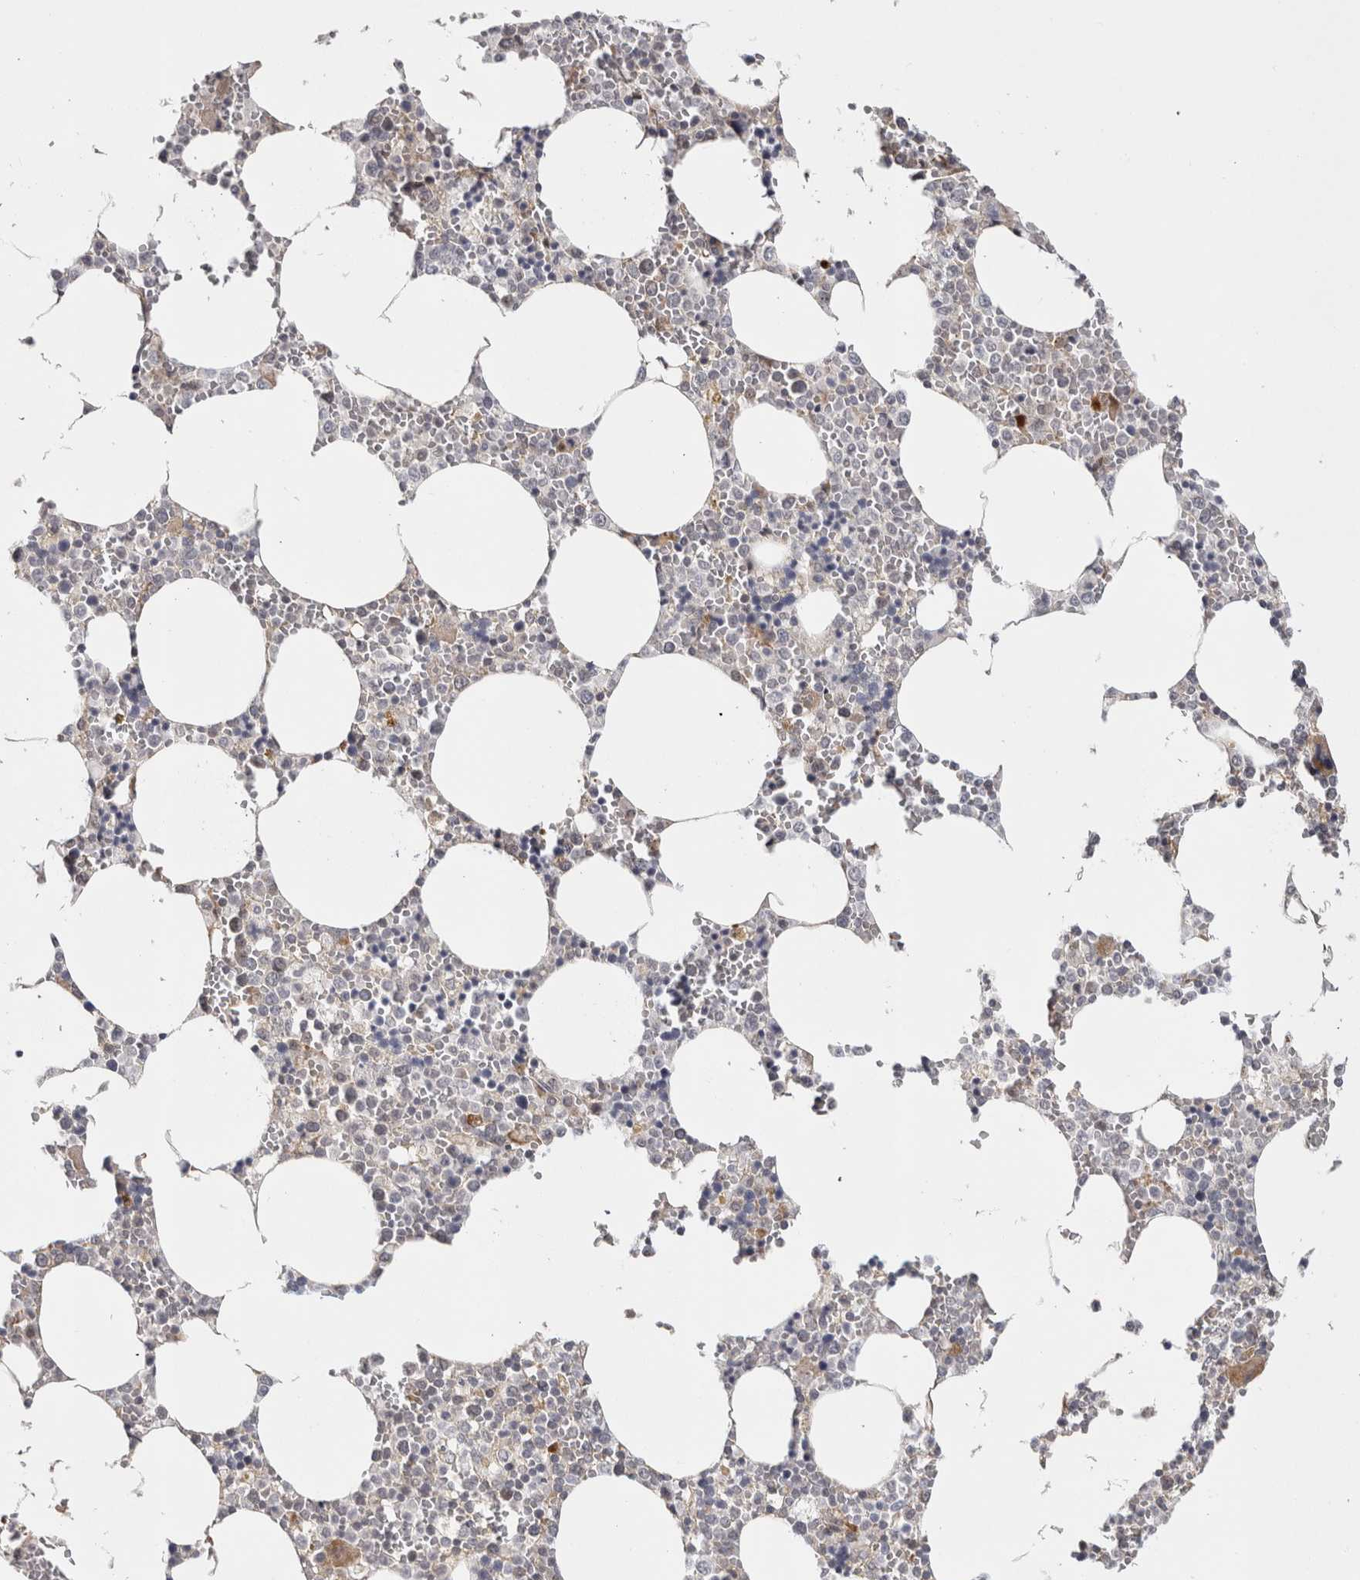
{"staining": {"intensity": "moderate", "quantity": "25%-75%", "location": "cytoplasmic/membranous"}, "tissue": "bone marrow", "cell_type": "Hematopoietic cells", "image_type": "normal", "snomed": [{"axis": "morphology", "description": "Normal tissue, NOS"}, {"axis": "topography", "description": "Bone marrow"}], "caption": "A histopathology image of bone marrow stained for a protein shows moderate cytoplasmic/membranous brown staining in hematopoietic cells. The staining was performed using DAB to visualize the protein expression in brown, while the nuclei were stained in blue with hematoxylin (Magnification: 20x).", "gene": "ZNF318", "patient": {"sex": "male", "age": 70}}